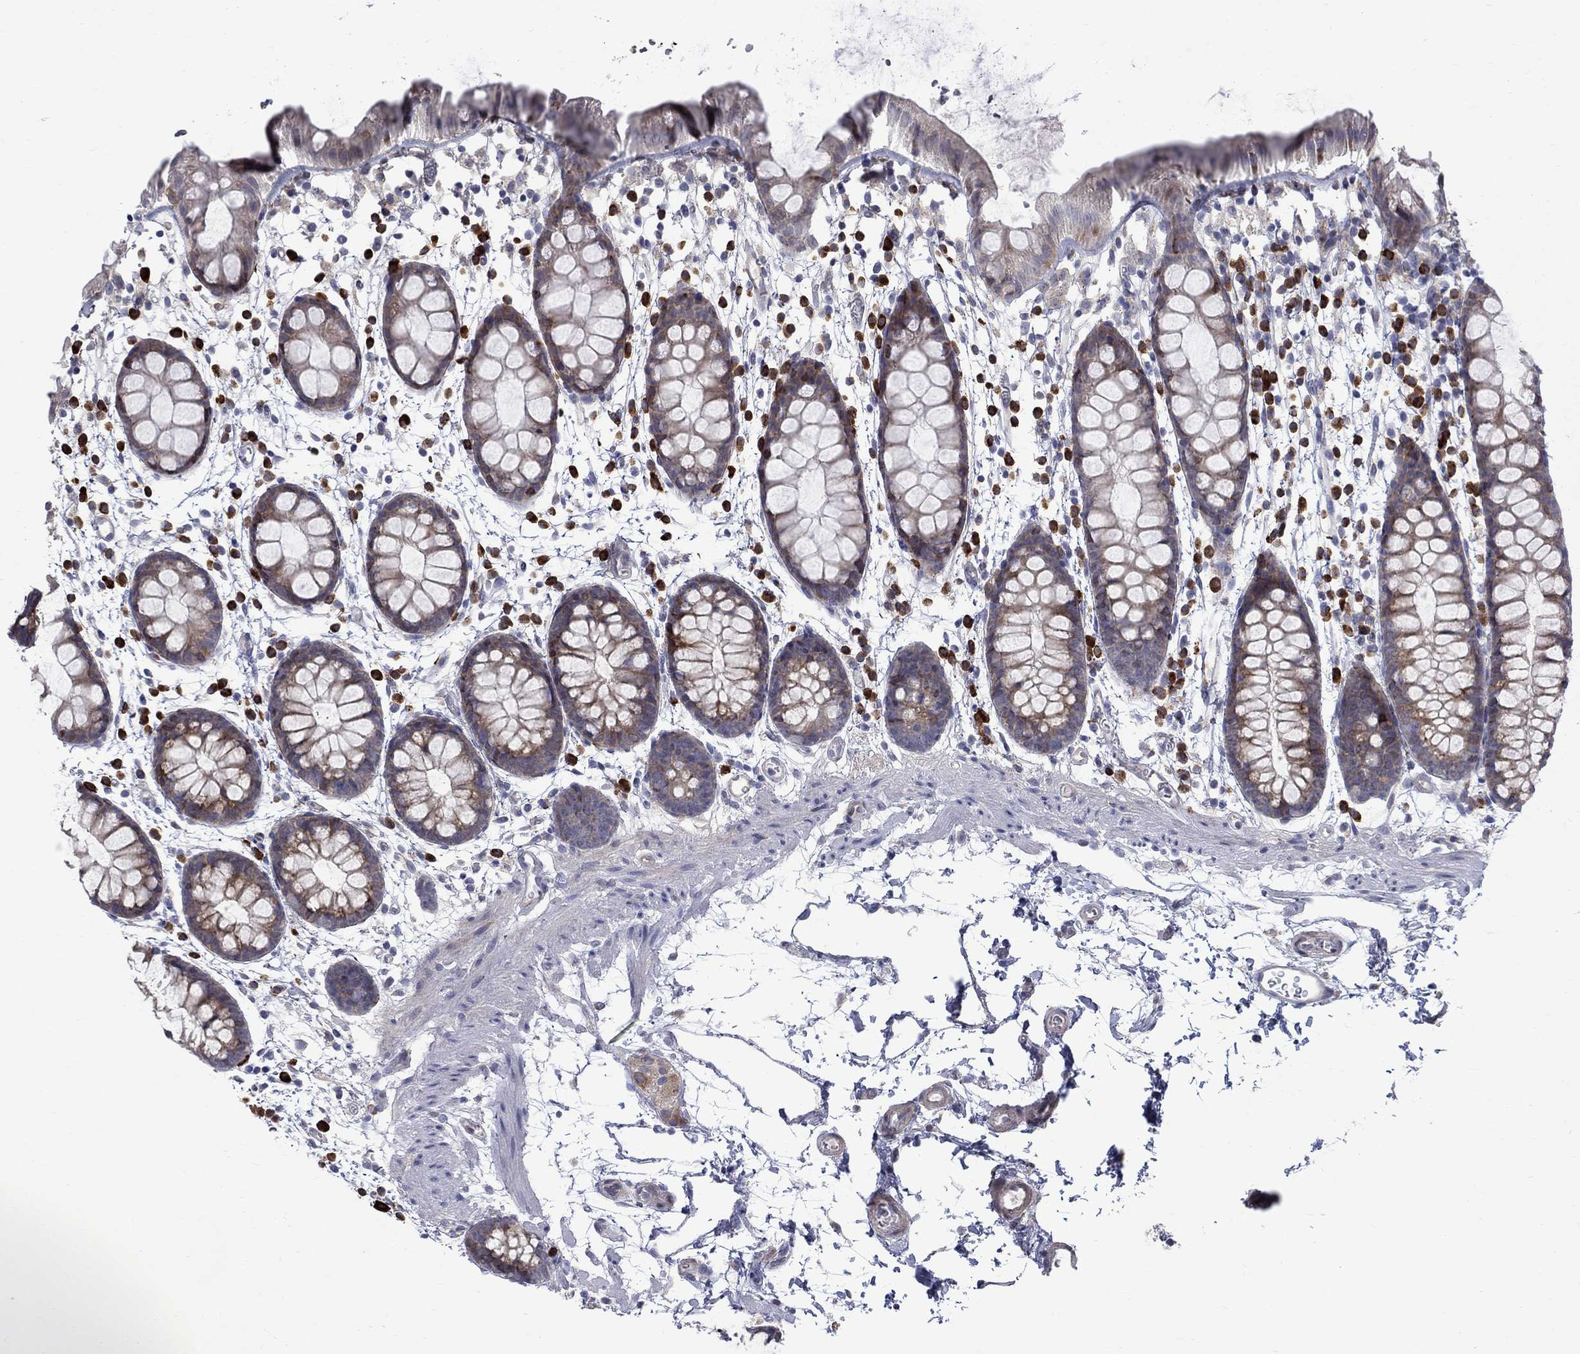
{"staining": {"intensity": "strong", "quantity": "25%-75%", "location": "cytoplasmic/membranous"}, "tissue": "rectum", "cell_type": "Glandular cells", "image_type": "normal", "snomed": [{"axis": "morphology", "description": "Normal tissue, NOS"}, {"axis": "topography", "description": "Rectum"}], "caption": "The photomicrograph exhibits immunohistochemical staining of unremarkable rectum. There is strong cytoplasmic/membranous staining is seen in approximately 25%-75% of glandular cells. (IHC, brightfield microscopy, high magnification).", "gene": "ASNS", "patient": {"sex": "male", "age": 57}}